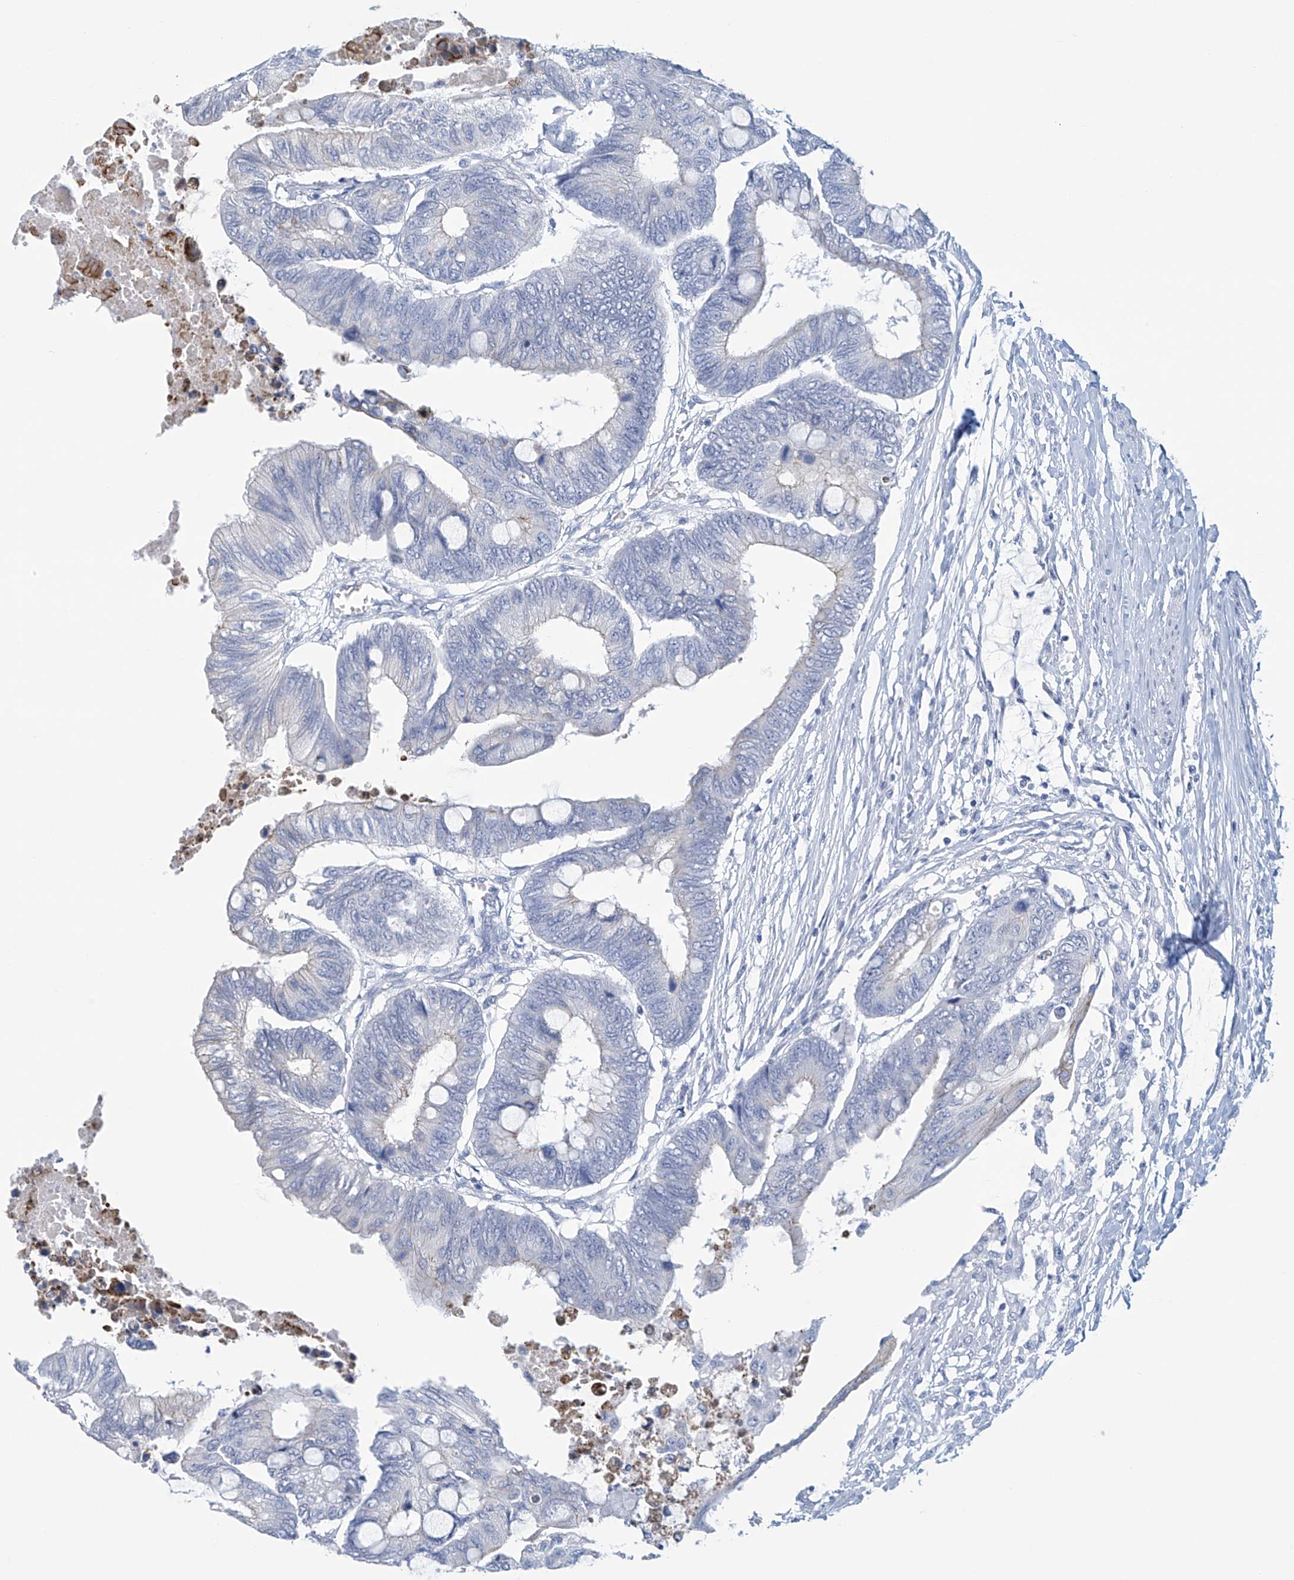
{"staining": {"intensity": "negative", "quantity": "none", "location": "none"}, "tissue": "colorectal cancer", "cell_type": "Tumor cells", "image_type": "cancer", "snomed": [{"axis": "morphology", "description": "Normal tissue, NOS"}, {"axis": "morphology", "description": "Adenocarcinoma, NOS"}, {"axis": "topography", "description": "Rectum"}, {"axis": "topography", "description": "Peripheral nerve tissue"}], "caption": "A histopathology image of colorectal adenocarcinoma stained for a protein exhibits no brown staining in tumor cells. (DAB immunohistochemistry (IHC) with hematoxylin counter stain).", "gene": "DSP", "patient": {"sex": "male", "age": 92}}